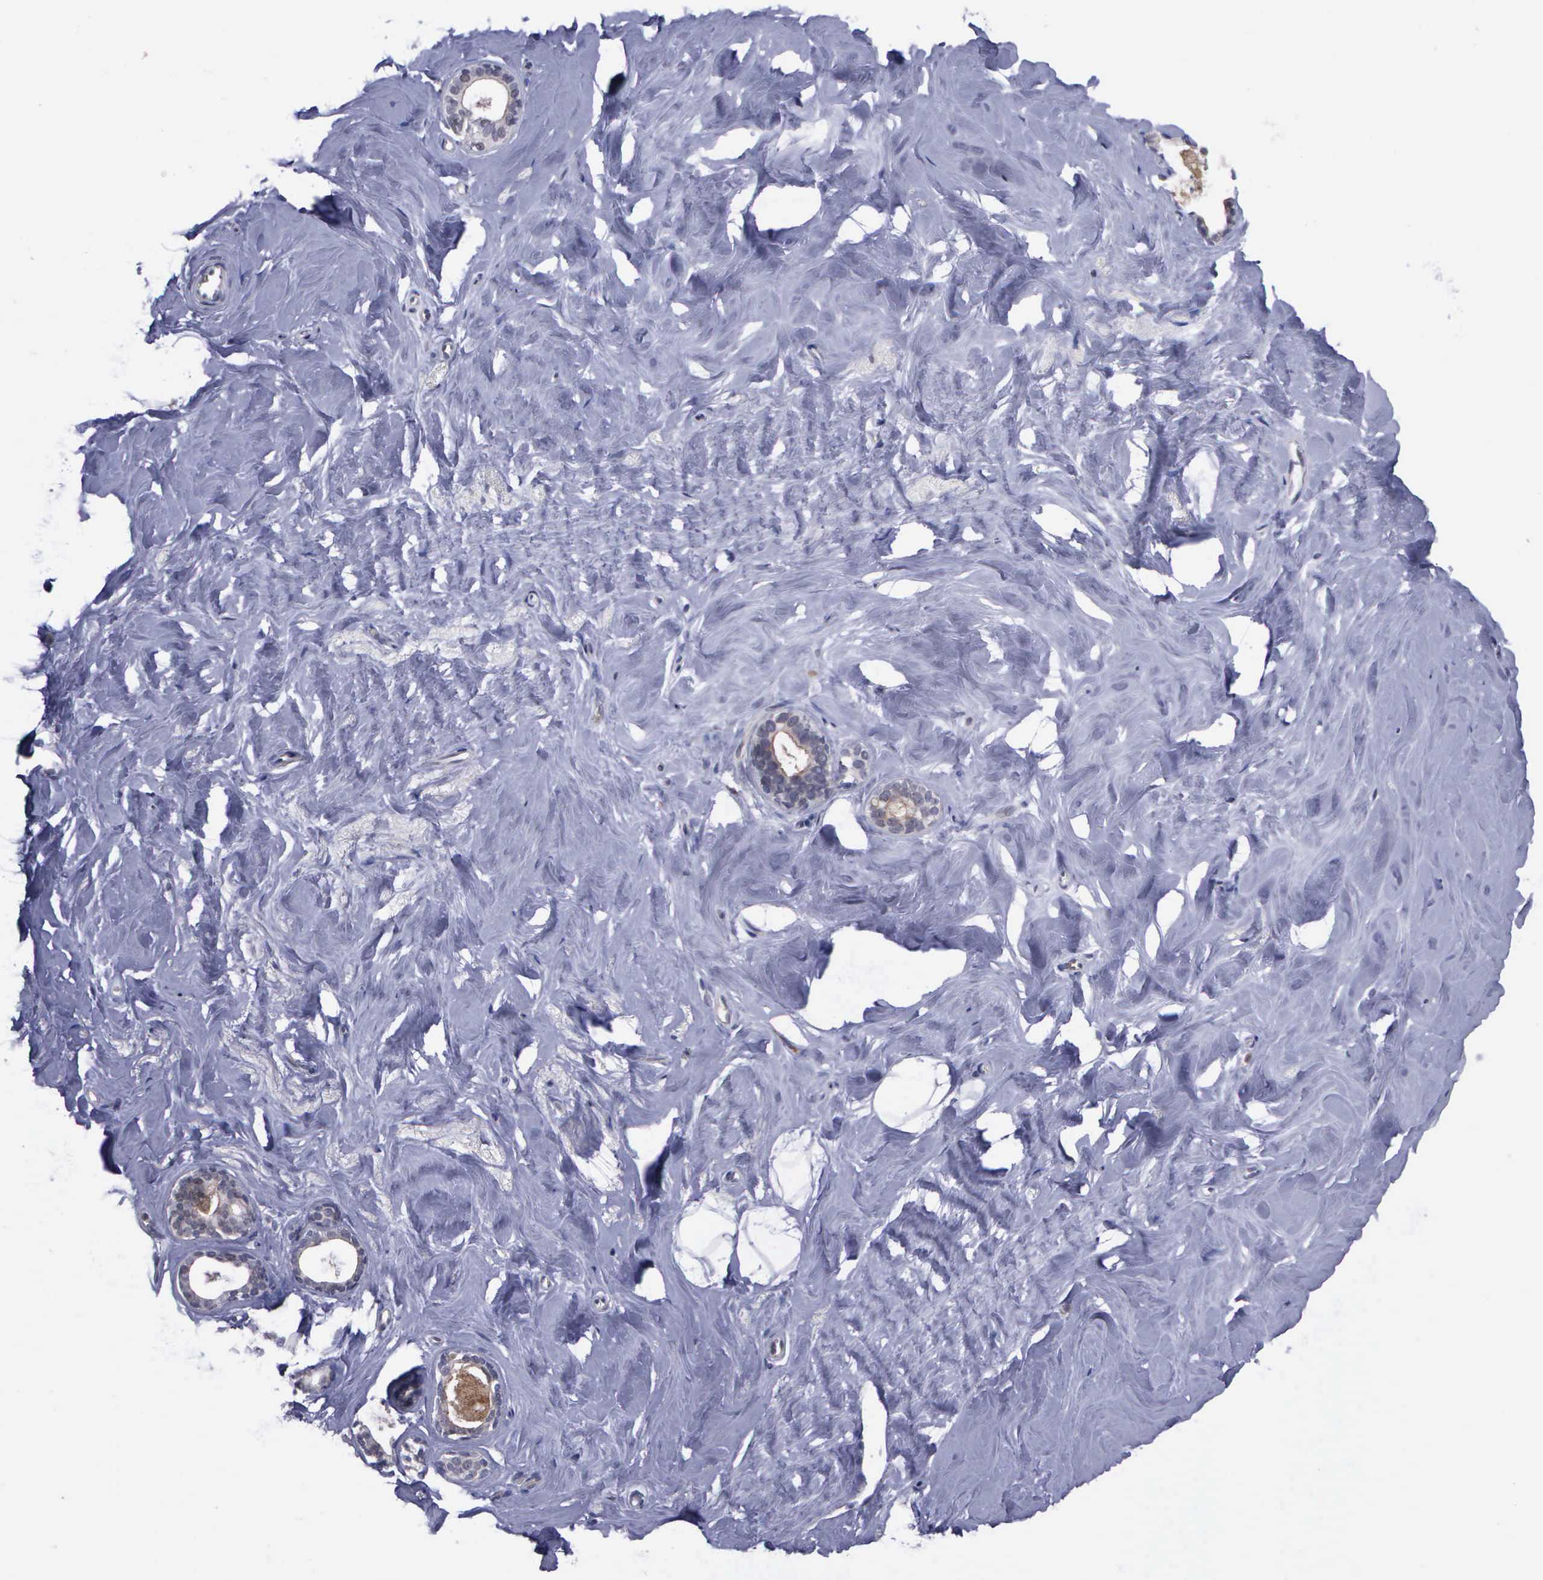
{"staining": {"intensity": "weak", "quantity": "25%-75%", "location": "cytoplasmic/membranous"}, "tissue": "breast", "cell_type": "Adipocytes", "image_type": "normal", "snomed": [{"axis": "morphology", "description": "Normal tissue, NOS"}, {"axis": "topography", "description": "Breast"}], "caption": "Weak cytoplasmic/membranous staining for a protein is present in approximately 25%-75% of adipocytes of benign breast using immunohistochemistry (IHC).", "gene": "MAP3K9", "patient": {"sex": "female", "age": 54}}